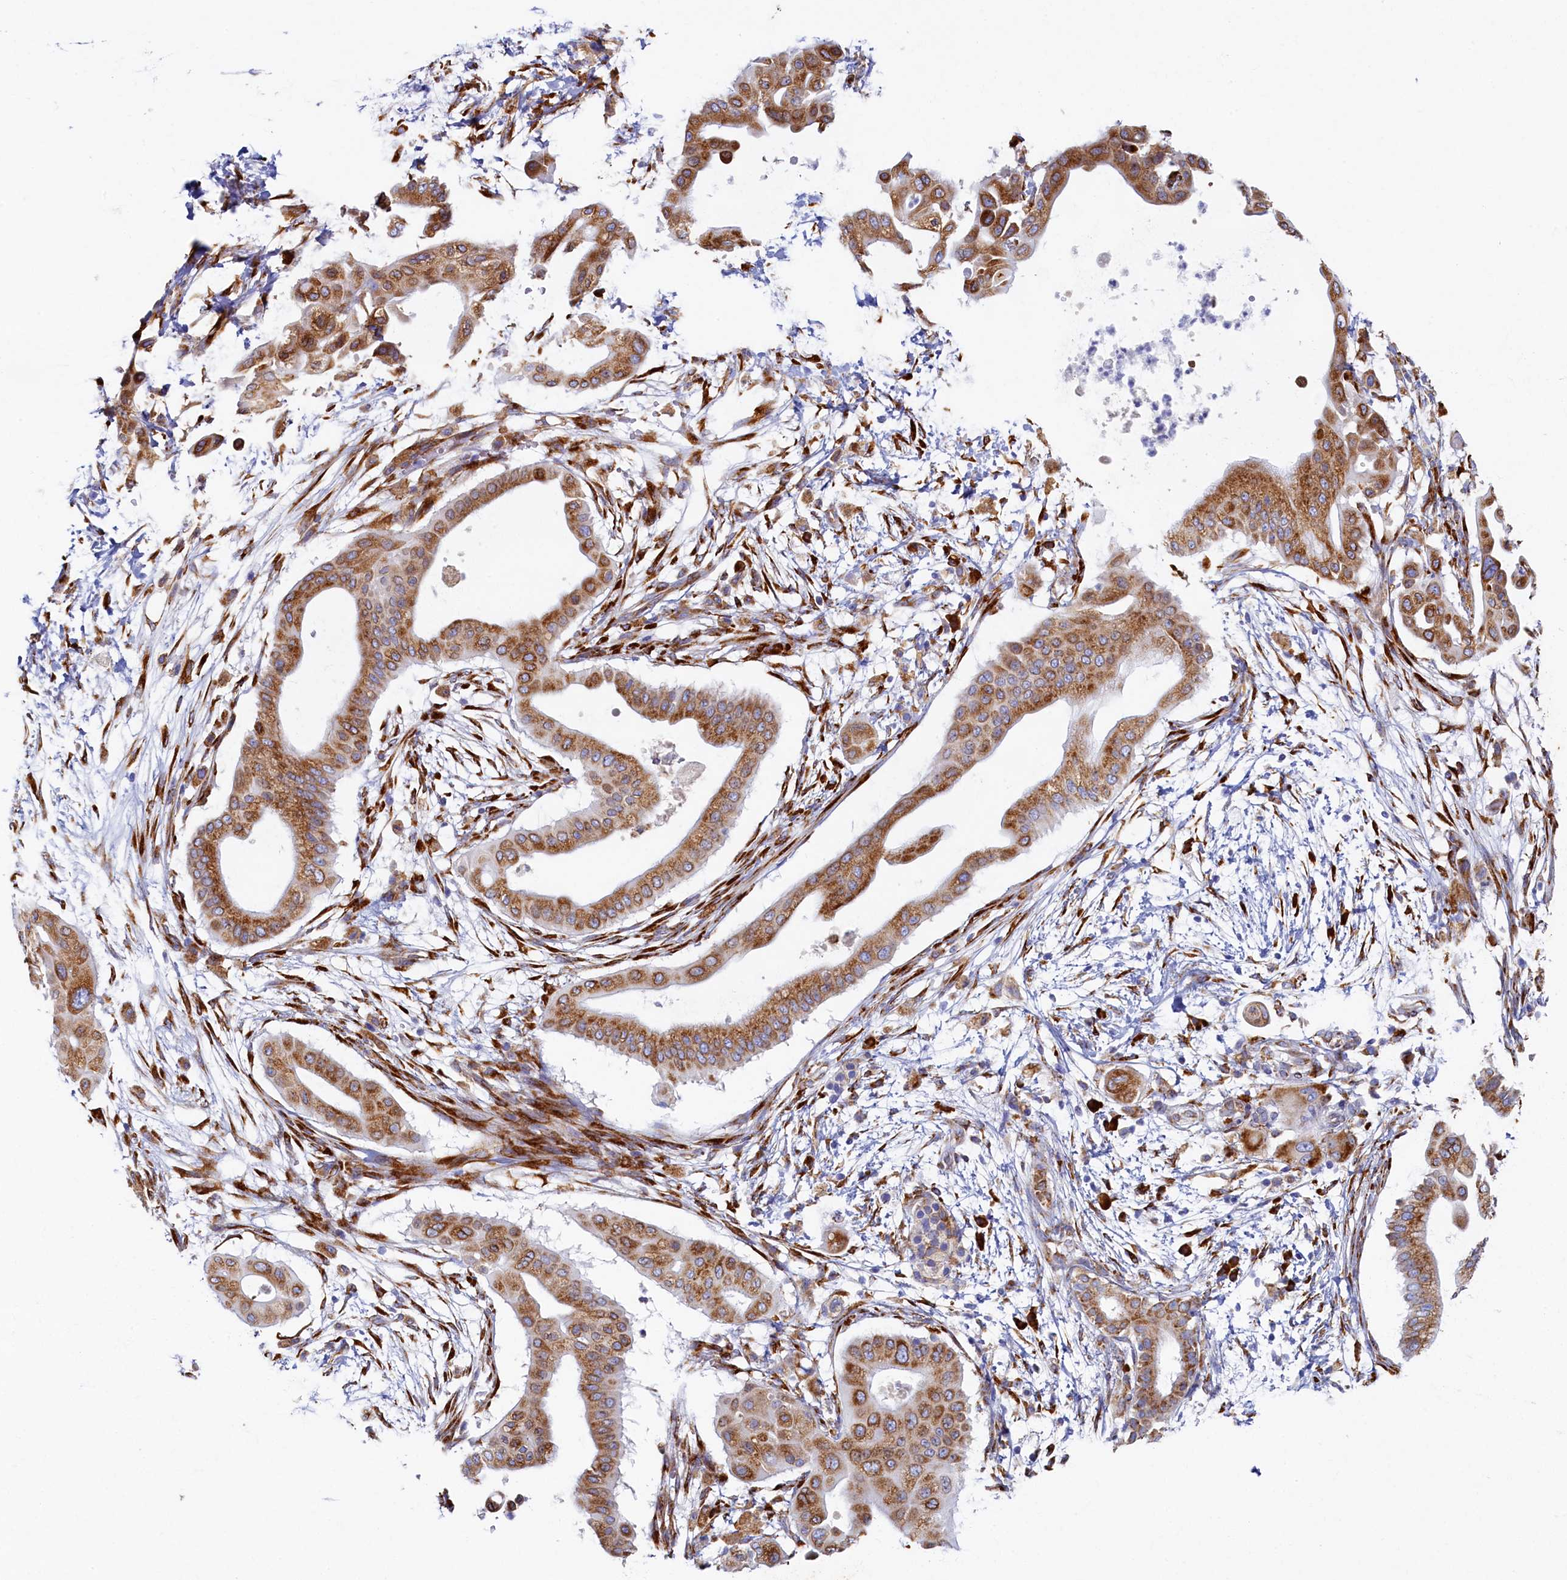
{"staining": {"intensity": "moderate", "quantity": ">75%", "location": "cytoplasmic/membranous"}, "tissue": "pancreatic cancer", "cell_type": "Tumor cells", "image_type": "cancer", "snomed": [{"axis": "morphology", "description": "Adenocarcinoma, NOS"}, {"axis": "topography", "description": "Pancreas"}], "caption": "The micrograph displays a brown stain indicating the presence of a protein in the cytoplasmic/membranous of tumor cells in pancreatic adenocarcinoma.", "gene": "TMEM18", "patient": {"sex": "male", "age": 68}}